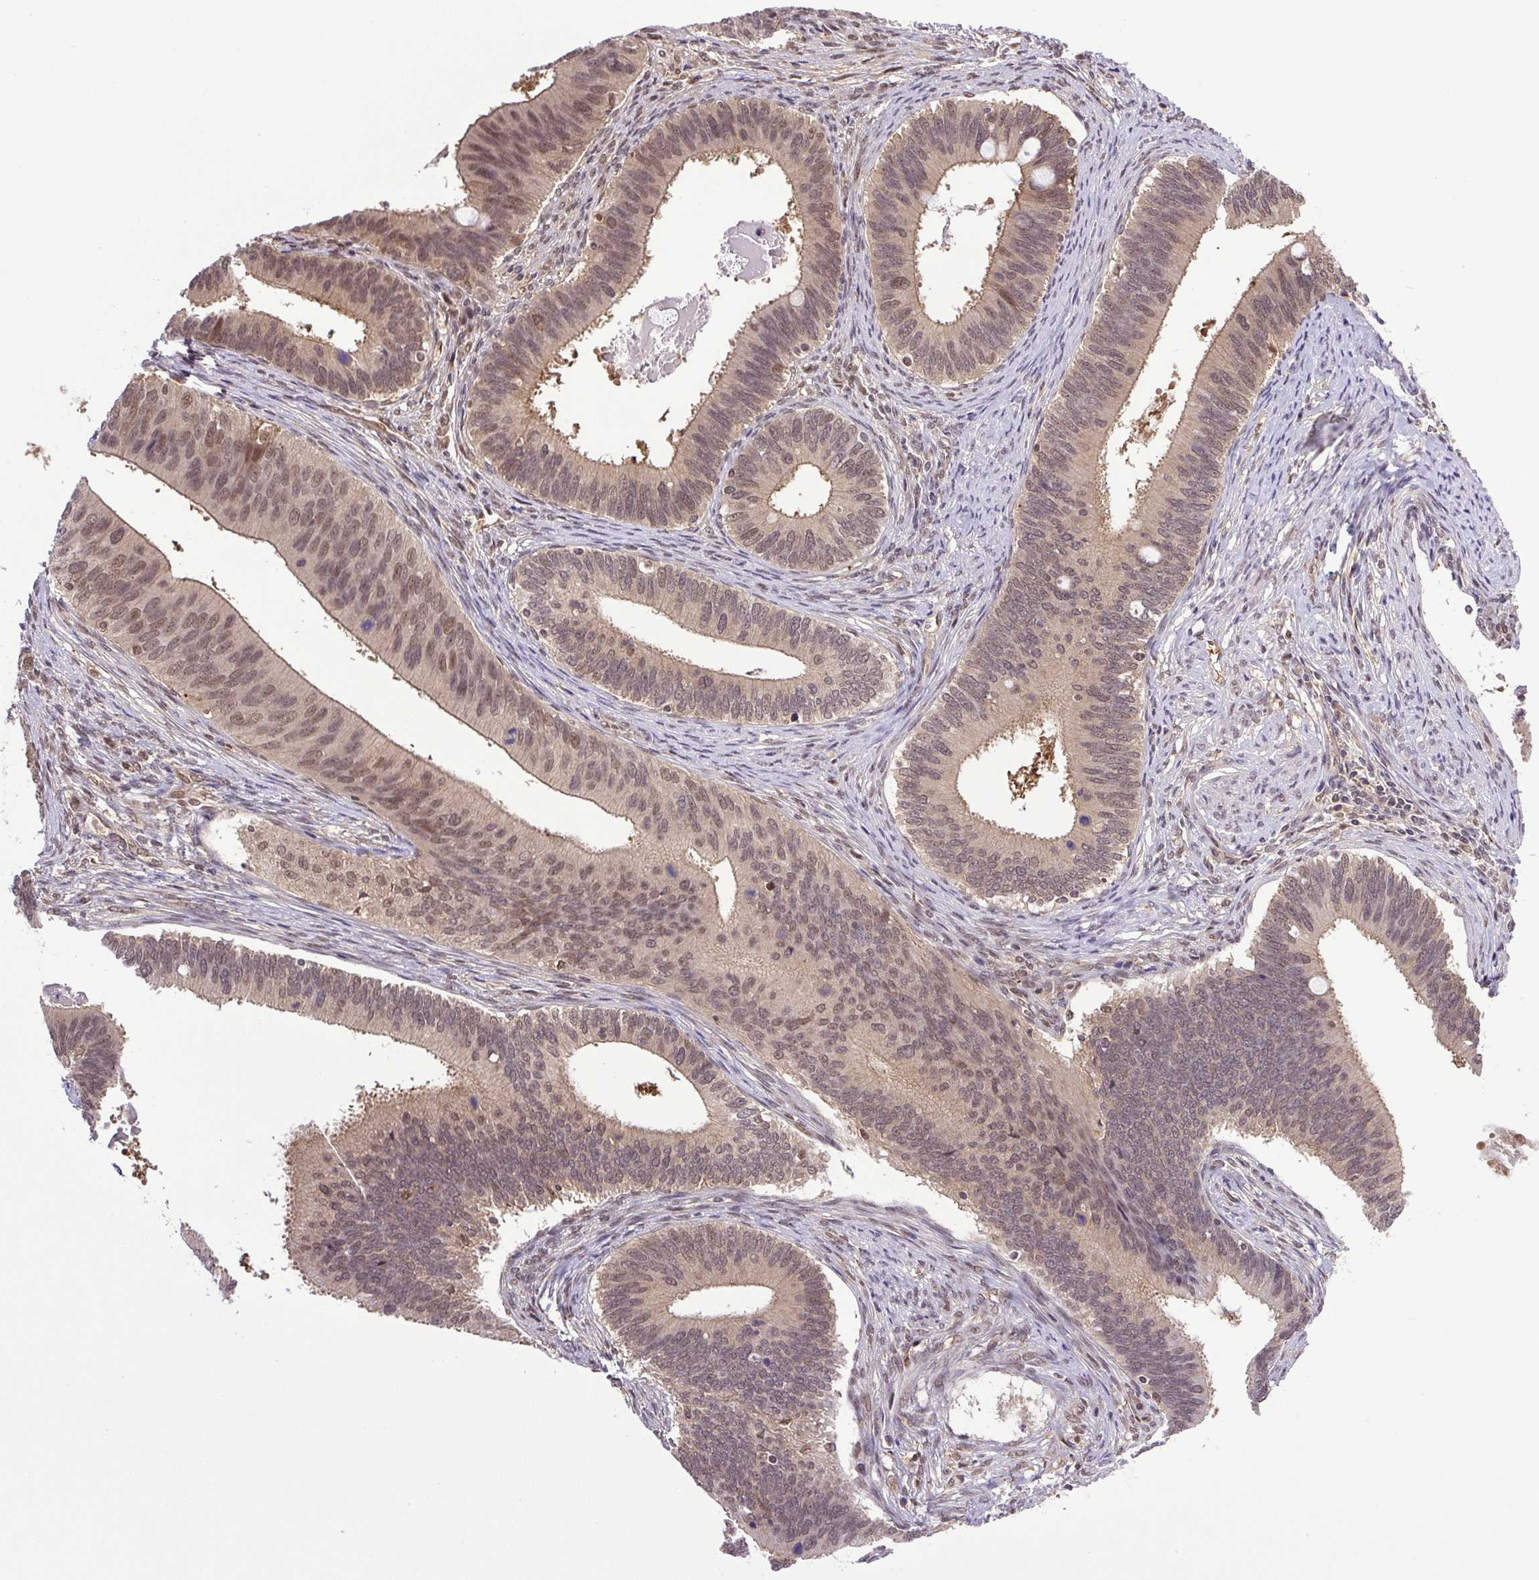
{"staining": {"intensity": "moderate", "quantity": "25%-75%", "location": "cytoplasmic/membranous,nuclear"}, "tissue": "cervical cancer", "cell_type": "Tumor cells", "image_type": "cancer", "snomed": [{"axis": "morphology", "description": "Adenocarcinoma, NOS"}, {"axis": "topography", "description": "Cervix"}], "caption": "High-magnification brightfield microscopy of cervical adenocarcinoma stained with DAB (3,3'-diaminobenzidine) (brown) and counterstained with hematoxylin (blue). tumor cells exhibit moderate cytoplasmic/membranous and nuclear positivity is present in approximately25%-75% of cells. (brown staining indicates protein expression, while blue staining denotes nuclei).", "gene": "SGTA", "patient": {"sex": "female", "age": 42}}